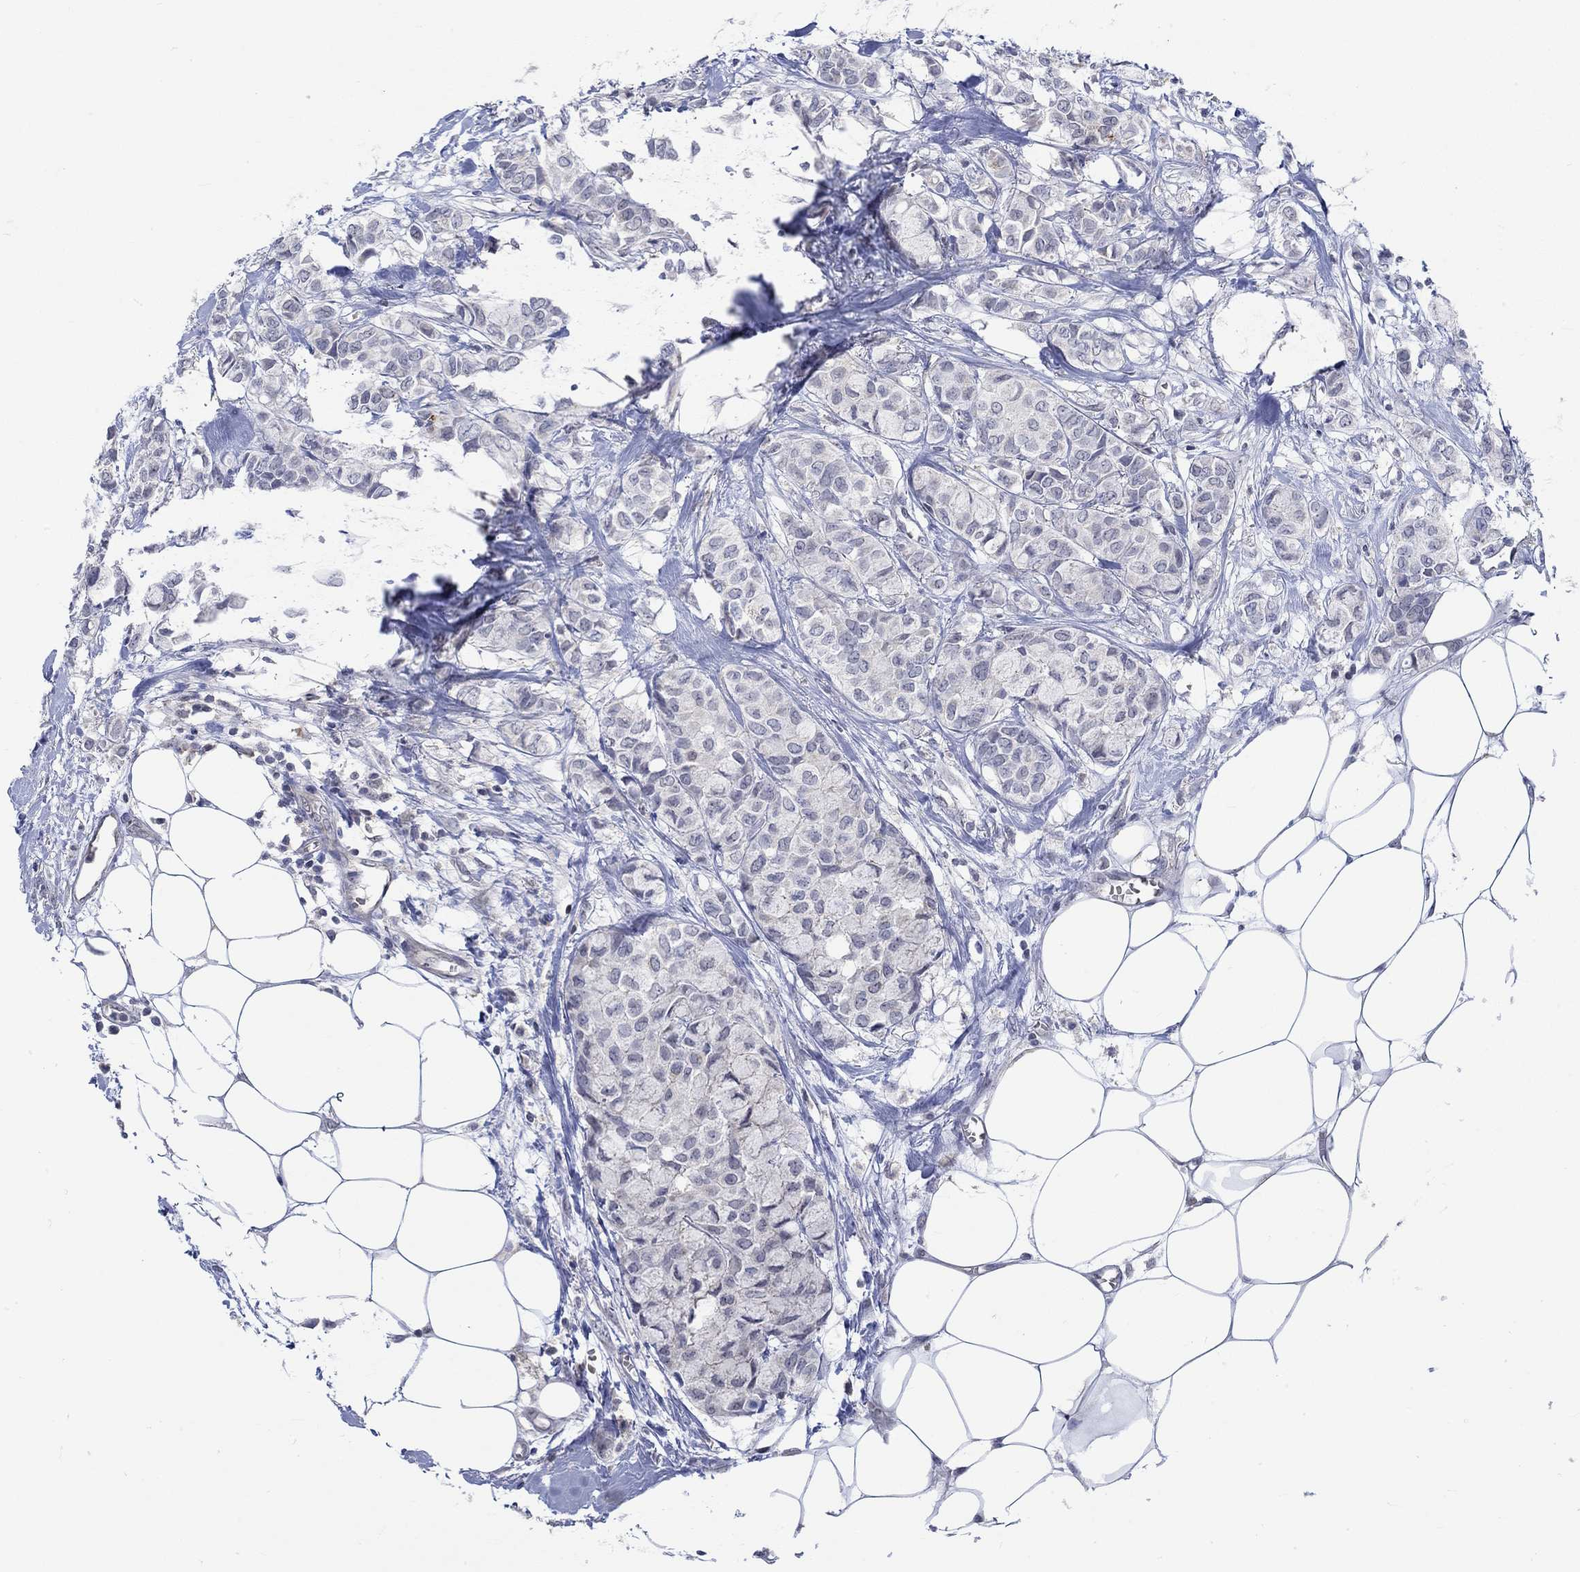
{"staining": {"intensity": "moderate", "quantity": "<25%", "location": "cytoplasmic/membranous"}, "tissue": "breast cancer", "cell_type": "Tumor cells", "image_type": "cancer", "snomed": [{"axis": "morphology", "description": "Duct carcinoma"}, {"axis": "topography", "description": "Breast"}], "caption": "Moderate cytoplasmic/membranous protein staining is identified in approximately <25% of tumor cells in breast cancer (invasive ductal carcinoma).", "gene": "WASF1", "patient": {"sex": "female", "age": 85}}